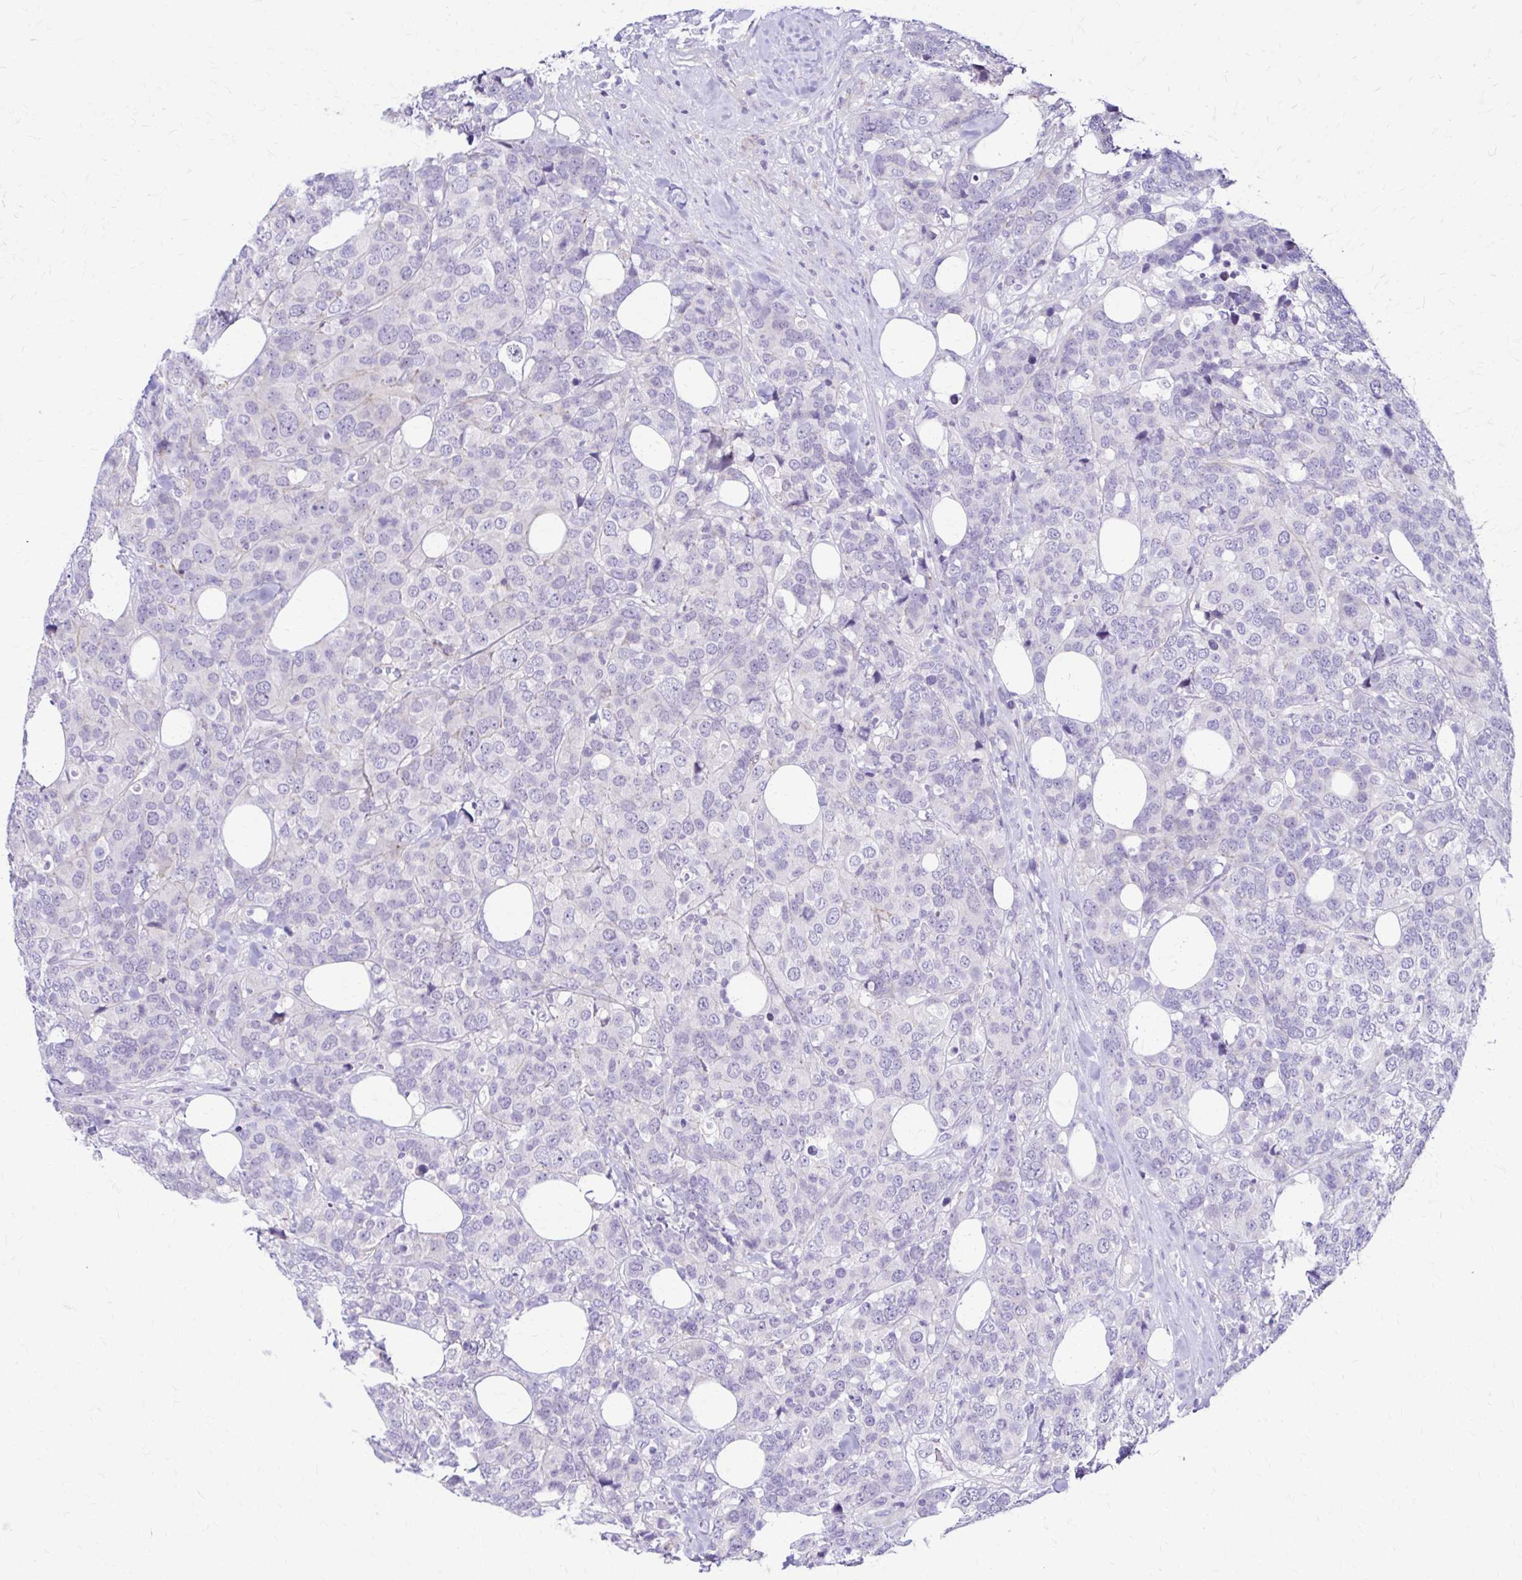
{"staining": {"intensity": "negative", "quantity": "none", "location": "none"}, "tissue": "breast cancer", "cell_type": "Tumor cells", "image_type": "cancer", "snomed": [{"axis": "morphology", "description": "Lobular carcinoma"}, {"axis": "topography", "description": "Breast"}], "caption": "This image is of breast lobular carcinoma stained with immunohistochemistry (IHC) to label a protein in brown with the nuclei are counter-stained blue. There is no staining in tumor cells.", "gene": "RHOBTB2", "patient": {"sex": "female", "age": 59}}